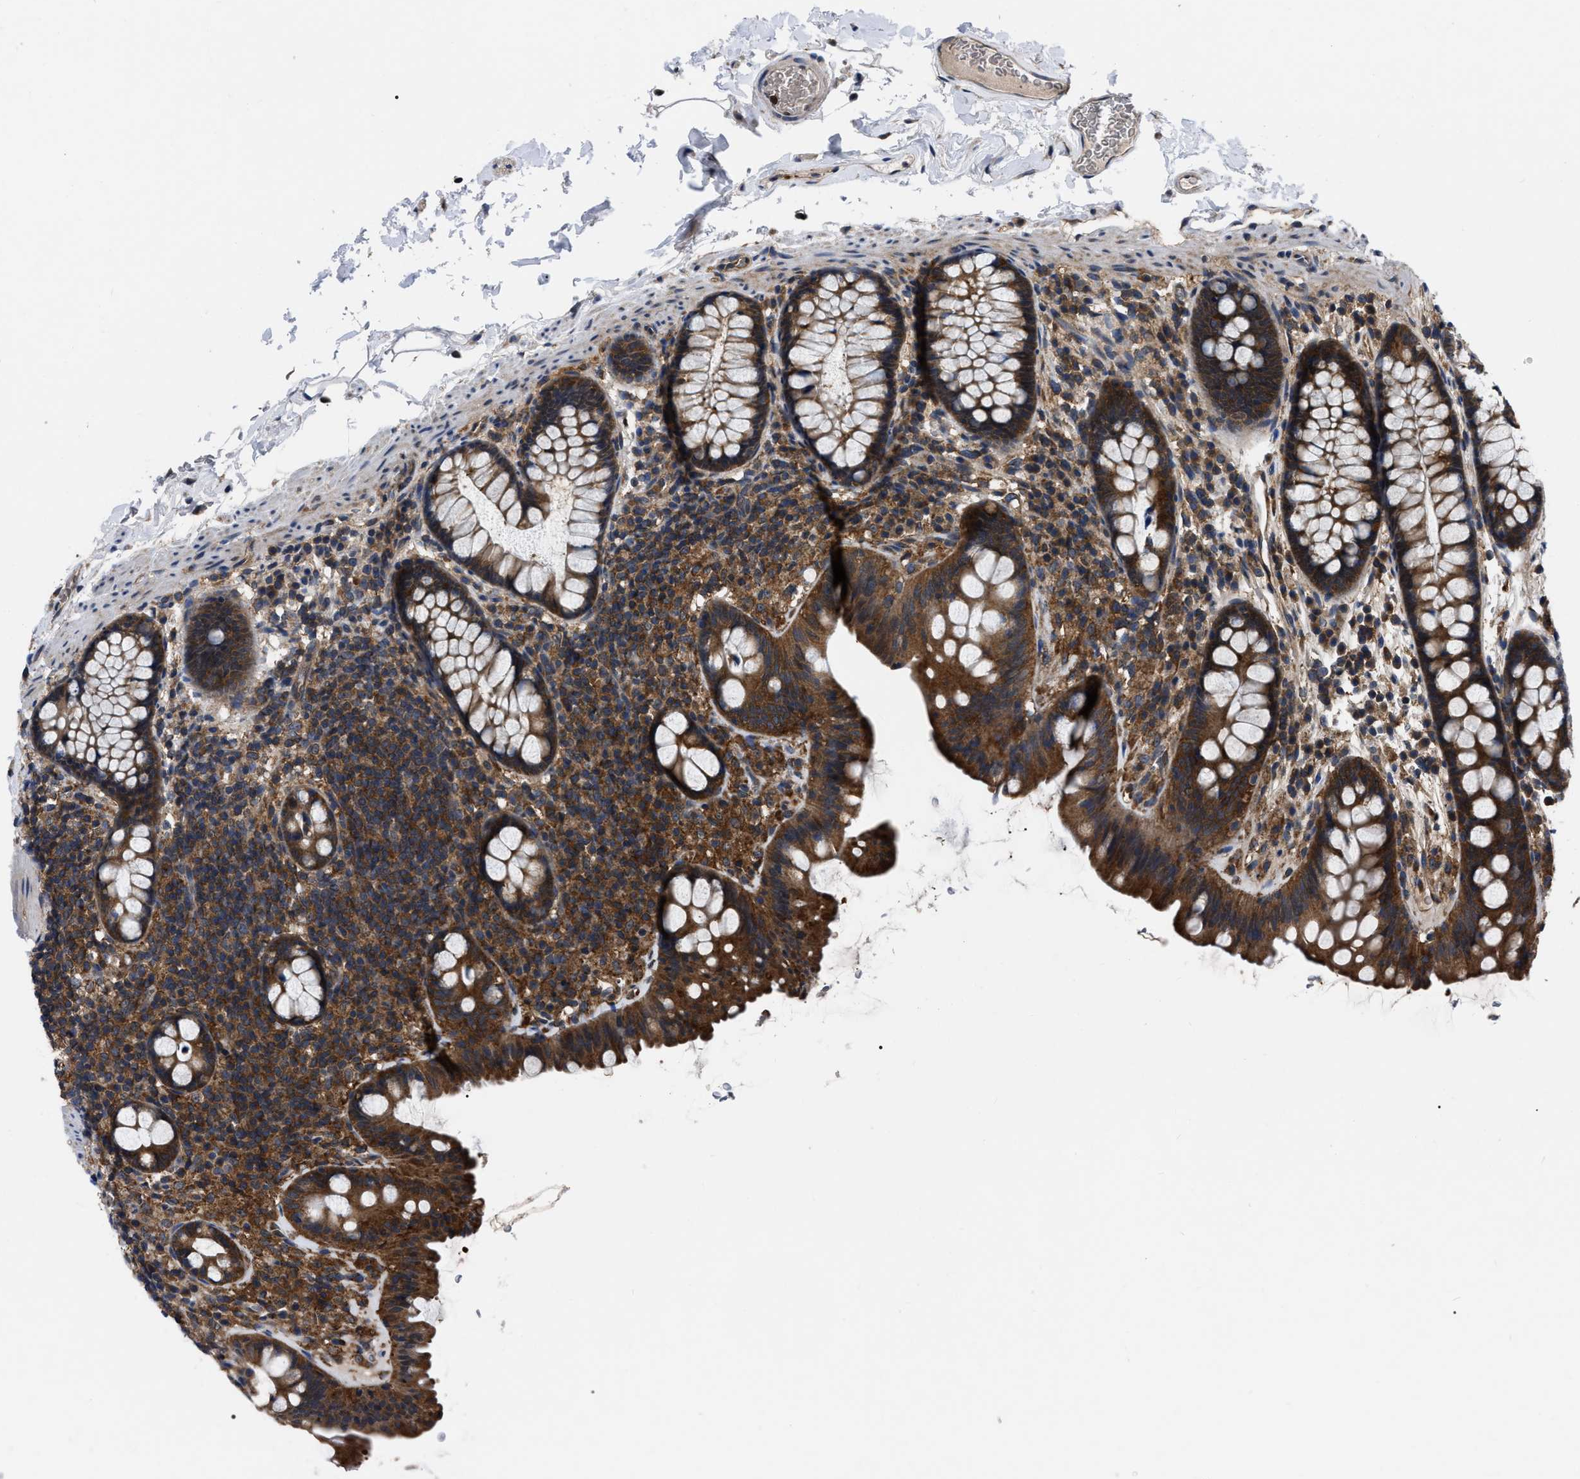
{"staining": {"intensity": "moderate", "quantity": ">75%", "location": "cytoplasmic/membranous"}, "tissue": "colon", "cell_type": "Endothelial cells", "image_type": "normal", "snomed": [{"axis": "morphology", "description": "Normal tissue, NOS"}, {"axis": "topography", "description": "Colon"}], "caption": "Immunohistochemistry (IHC) histopathology image of benign colon stained for a protein (brown), which reveals medium levels of moderate cytoplasmic/membranous positivity in approximately >75% of endothelial cells.", "gene": "GET4", "patient": {"sex": "female", "age": 80}}